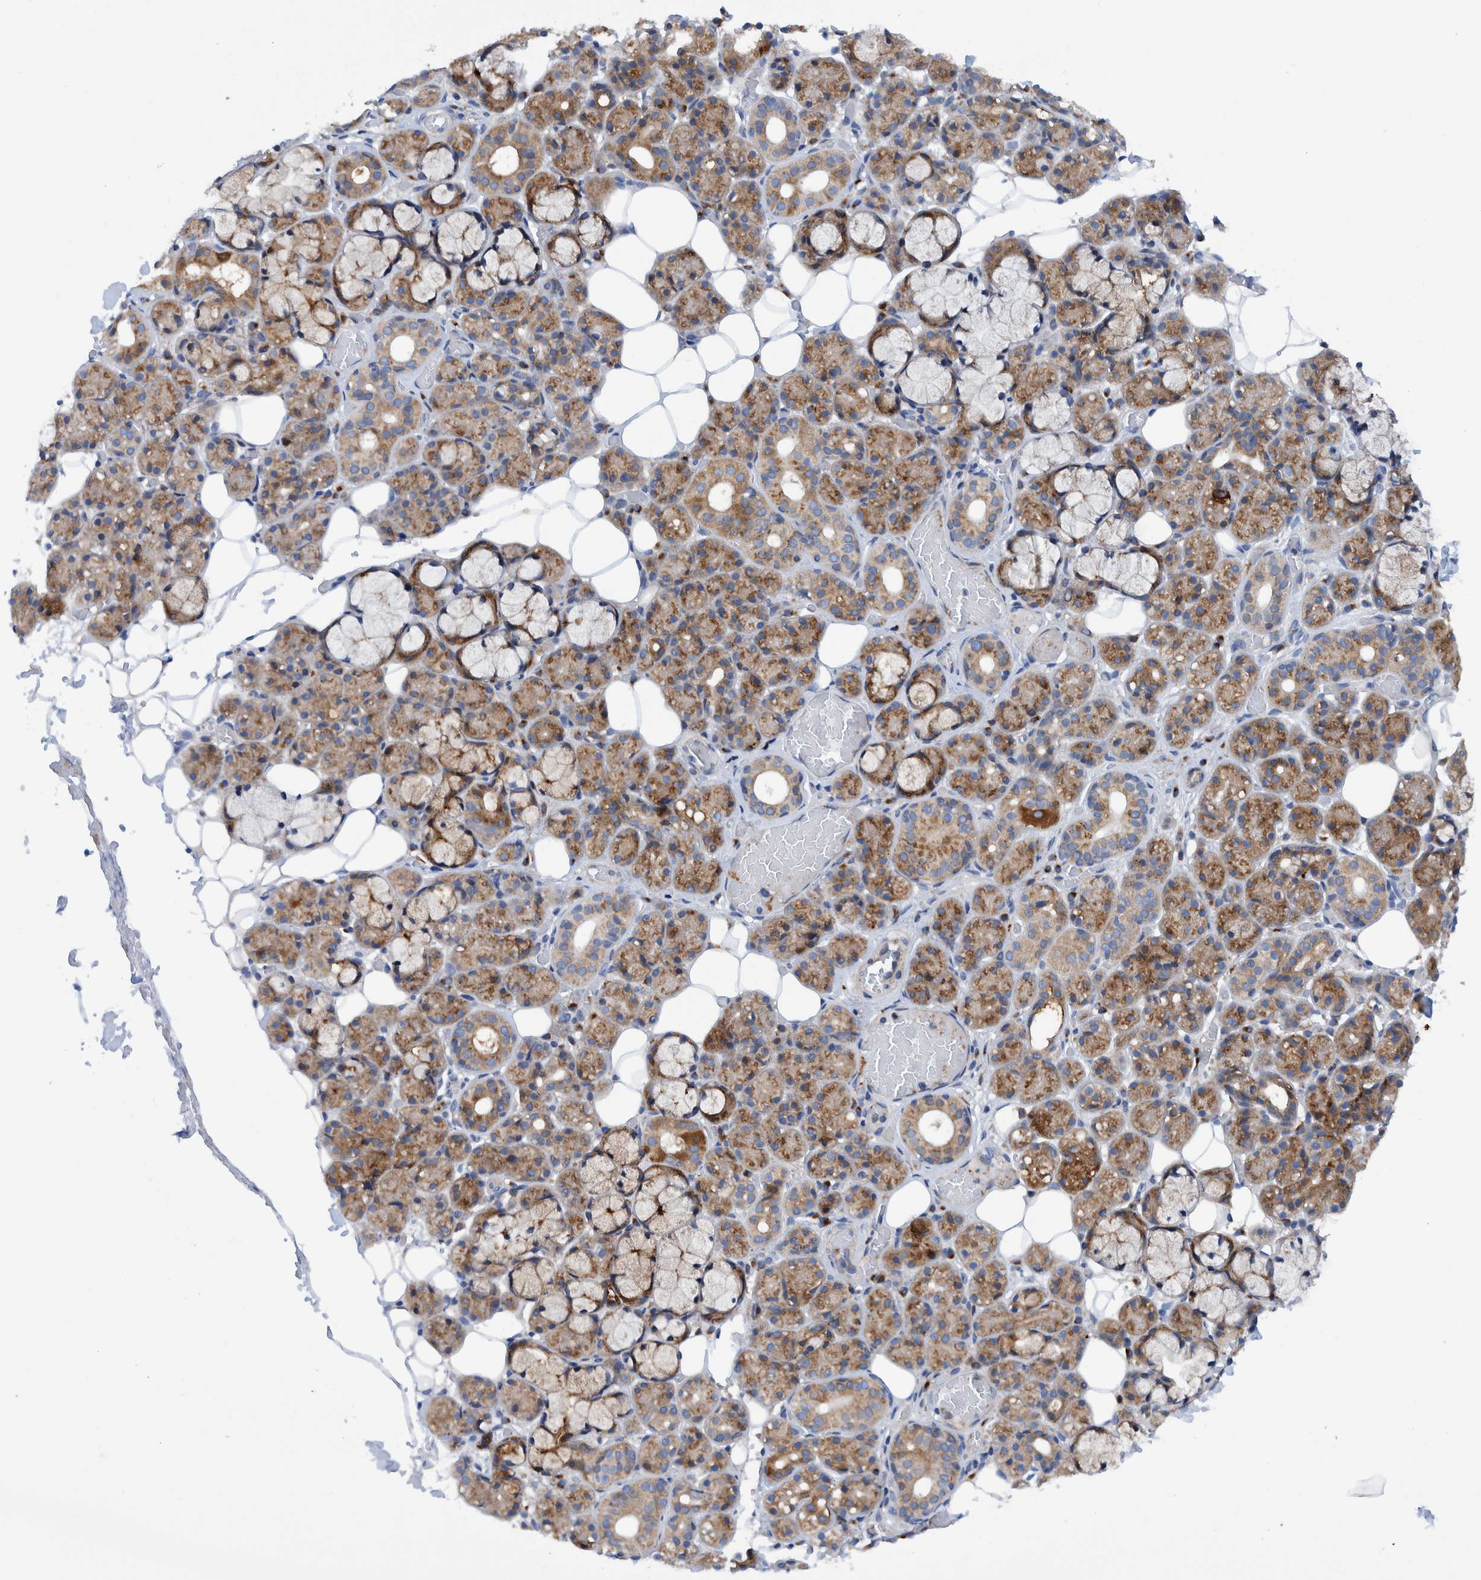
{"staining": {"intensity": "moderate", "quantity": "25%-75%", "location": "cytoplasmic/membranous"}, "tissue": "salivary gland", "cell_type": "Glandular cells", "image_type": "normal", "snomed": [{"axis": "morphology", "description": "Normal tissue, NOS"}, {"axis": "topography", "description": "Salivary gland"}], "caption": "DAB (3,3'-diaminobenzidine) immunohistochemical staining of unremarkable salivary gland shows moderate cytoplasmic/membranous protein staining in about 25%-75% of glandular cells. (DAB (3,3'-diaminobenzidine) = brown stain, brightfield microscopy at high magnification).", "gene": "TRIM58", "patient": {"sex": "male", "age": 63}}